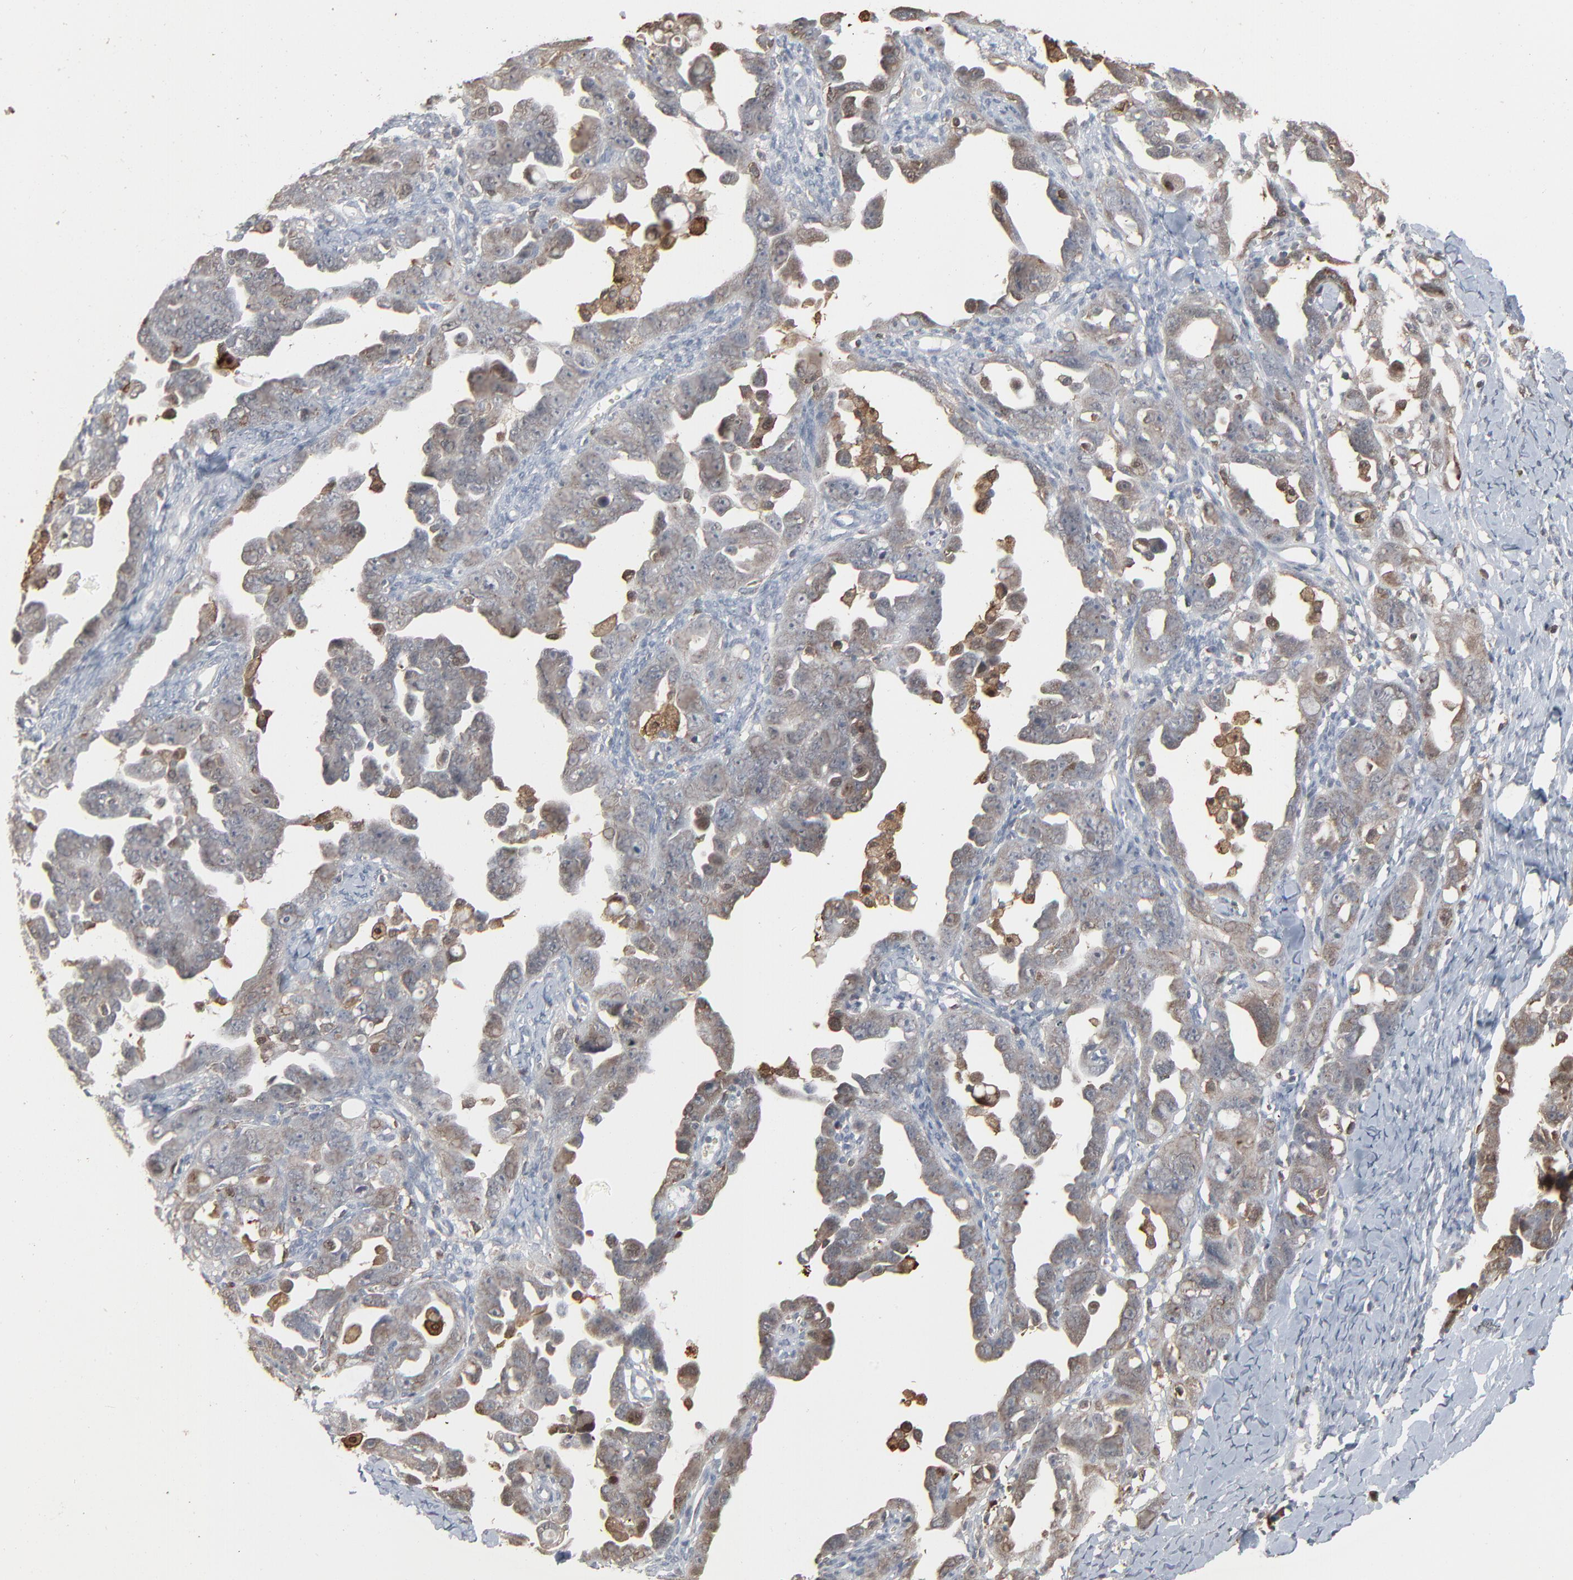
{"staining": {"intensity": "weak", "quantity": ">75%", "location": "cytoplasmic/membranous"}, "tissue": "ovarian cancer", "cell_type": "Tumor cells", "image_type": "cancer", "snomed": [{"axis": "morphology", "description": "Cystadenocarcinoma, serous, NOS"}, {"axis": "topography", "description": "Ovary"}], "caption": "Ovarian serous cystadenocarcinoma stained with DAB immunohistochemistry displays low levels of weak cytoplasmic/membranous positivity in approximately >75% of tumor cells. The protein is stained brown, and the nuclei are stained in blue (DAB (3,3'-diaminobenzidine) IHC with brightfield microscopy, high magnification).", "gene": "DOCK8", "patient": {"sex": "female", "age": 66}}